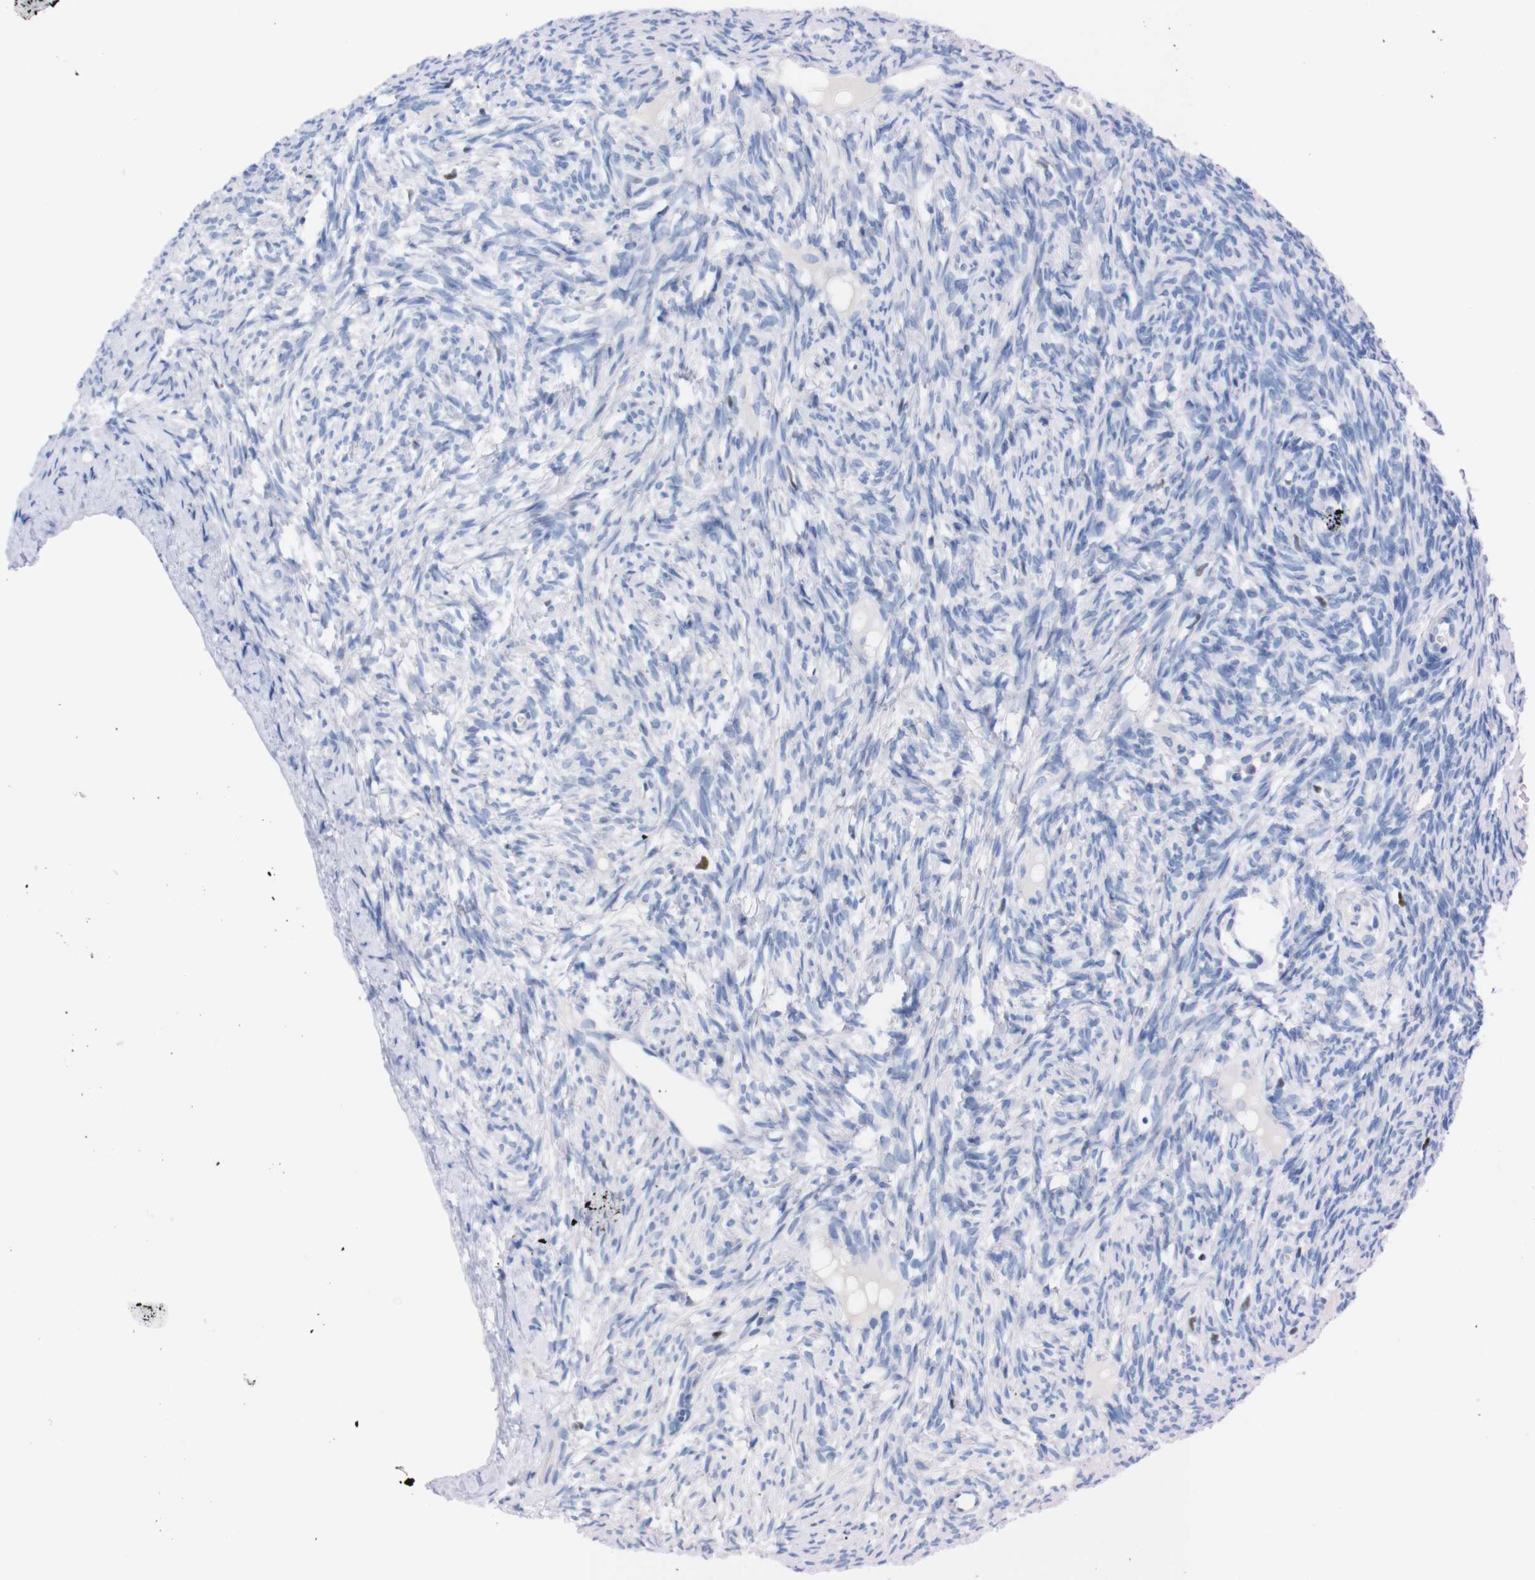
{"staining": {"intensity": "negative", "quantity": "none", "location": "none"}, "tissue": "ovary", "cell_type": "Follicle cells", "image_type": "normal", "snomed": [{"axis": "morphology", "description": "Normal tissue, NOS"}, {"axis": "topography", "description": "Ovary"}], "caption": "IHC micrograph of unremarkable ovary: human ovary stained with DAB exhibits no significant protein expression in follicle cells.", "gene": "P2RY12", "patient": {"sex": "female", "age": 33}}